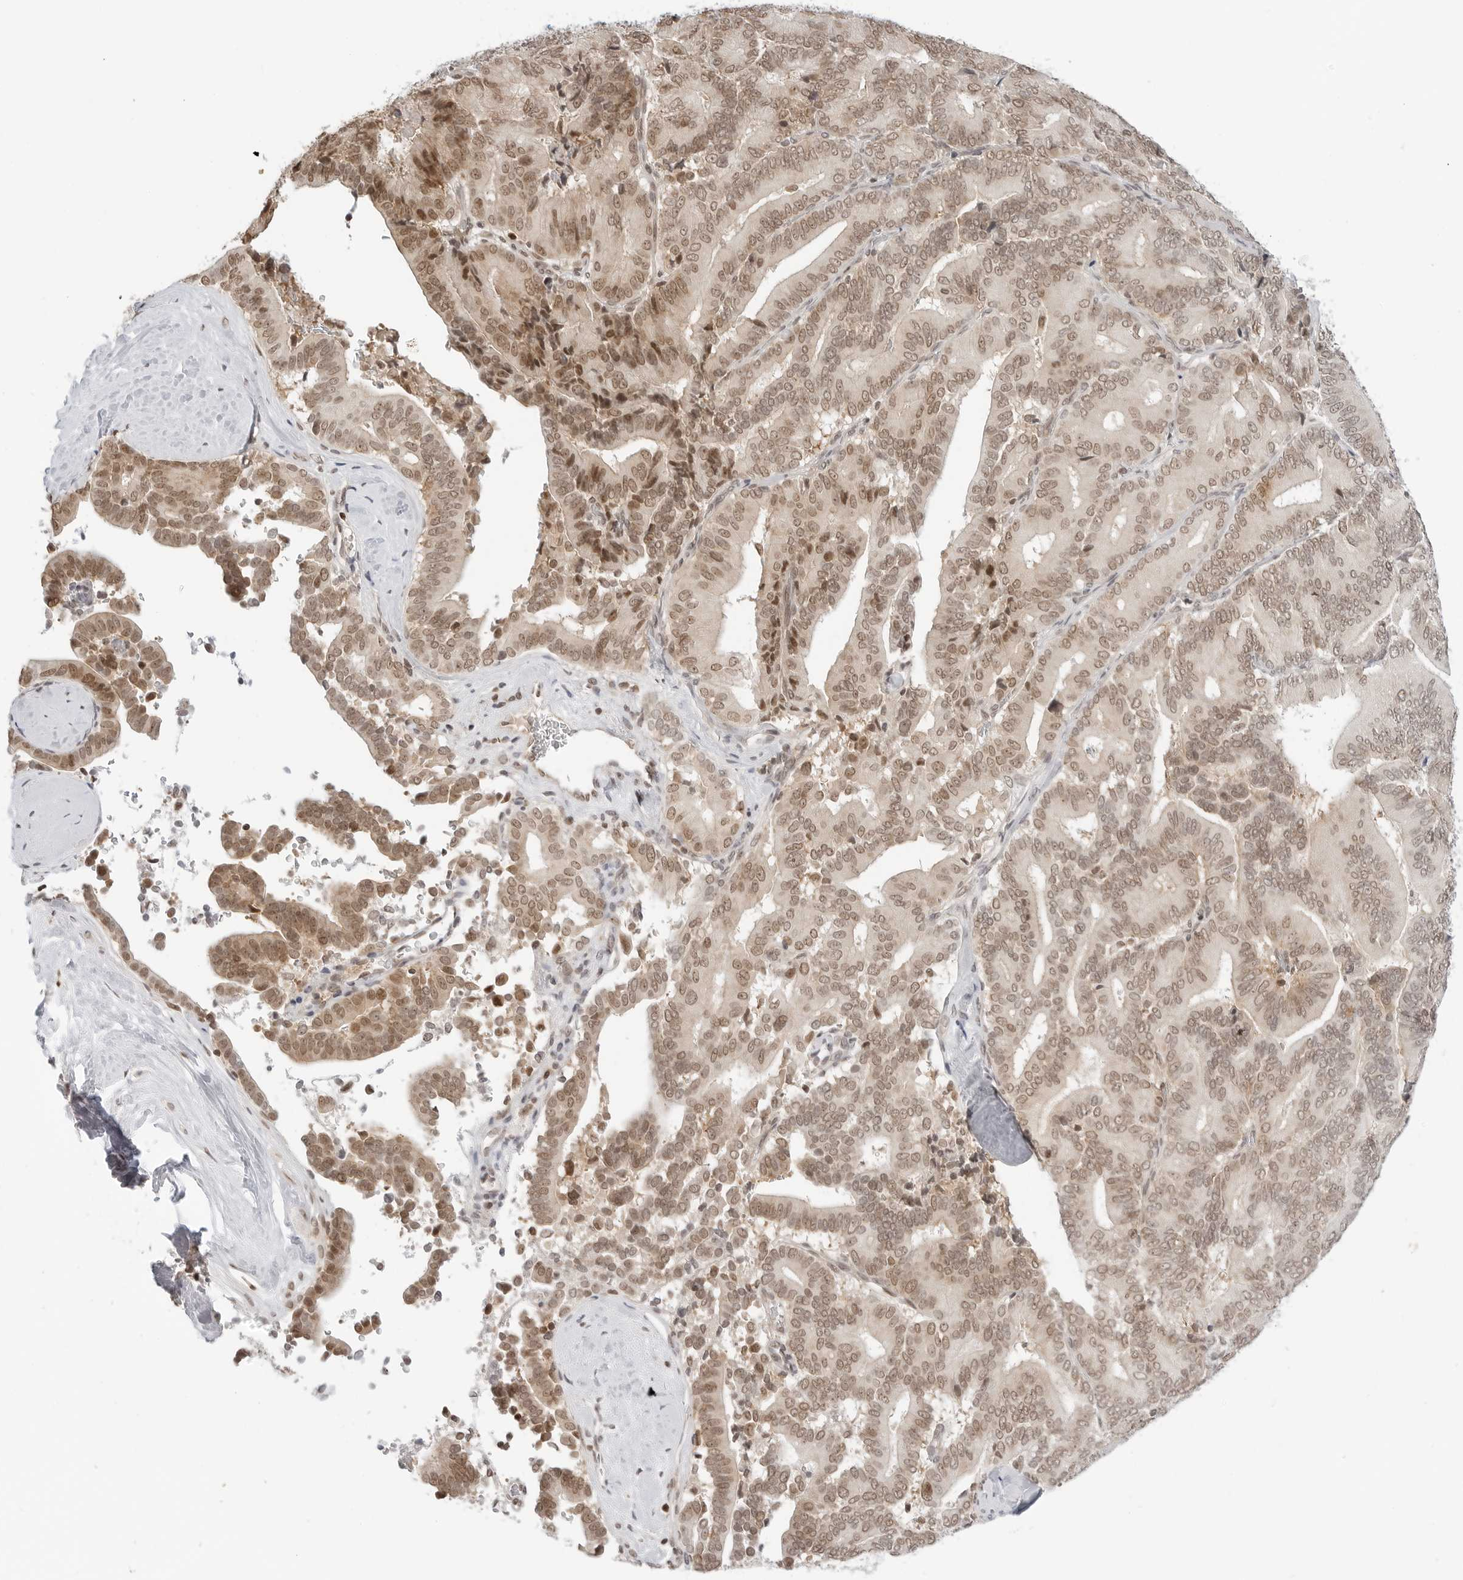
{"staining": {"intensity": "moderate", "quantity": ">75%", "location": "nuclear"}, "tissue": "liver cancer", "cell_type": "Tumor cells", "image_type": "cancer", "snomed": [{"axis": "morphology", "description": "Cholangiocarcinoma"}, {"axis": "topography", "description": "Liver"}], "caption": "Approximately >75% of tumor cells in cholangiocarcinoma (liver) reveal moderate nuclear protein positivity as visualized by brown immunohistochemical staining.", "gene": "METAP1", "patient": {"sex": "female", "age": 75}}